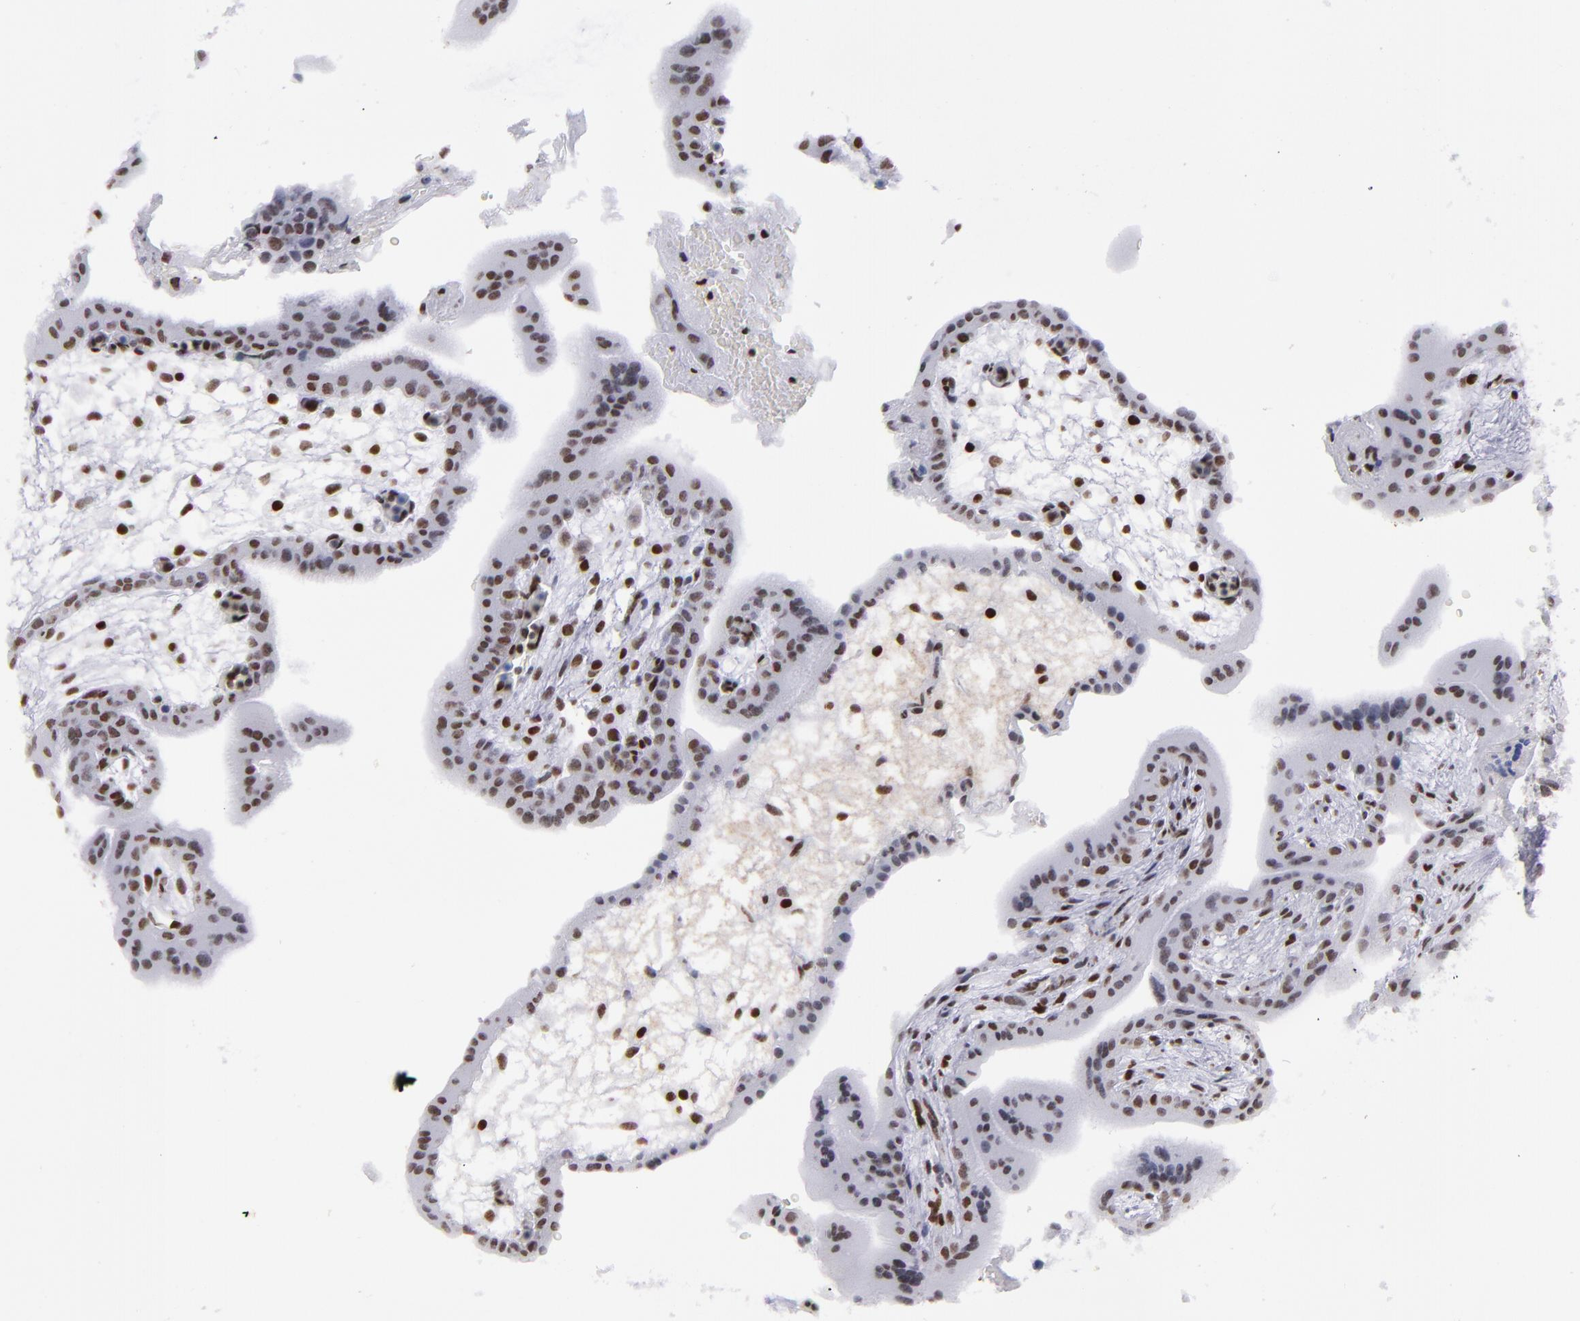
{"staining": {"intensity": "moderate", "quantity": ">75%", "location": "nuclear"}, "tissue": "placenta", "cell_type": "Decidual cells", "image_type": "normal", "snomed": [{"axis": "morphology", "description": "Normal tissue, NOS"}, {"axis": "topography", "description": "Placenta"}], "caption": "Immunohistochemical staining of unremarkable human placenta exhibits medium levels of moderate nuclear positivity in approximately >75% of decidual cells. The protein of interest is stained brown, and the nuclei are stained in blue (DAB IHC with brightfield microscopy, high magnification).", "gene": "TERF2", "patient": {"sex": "female", "age": 35}}